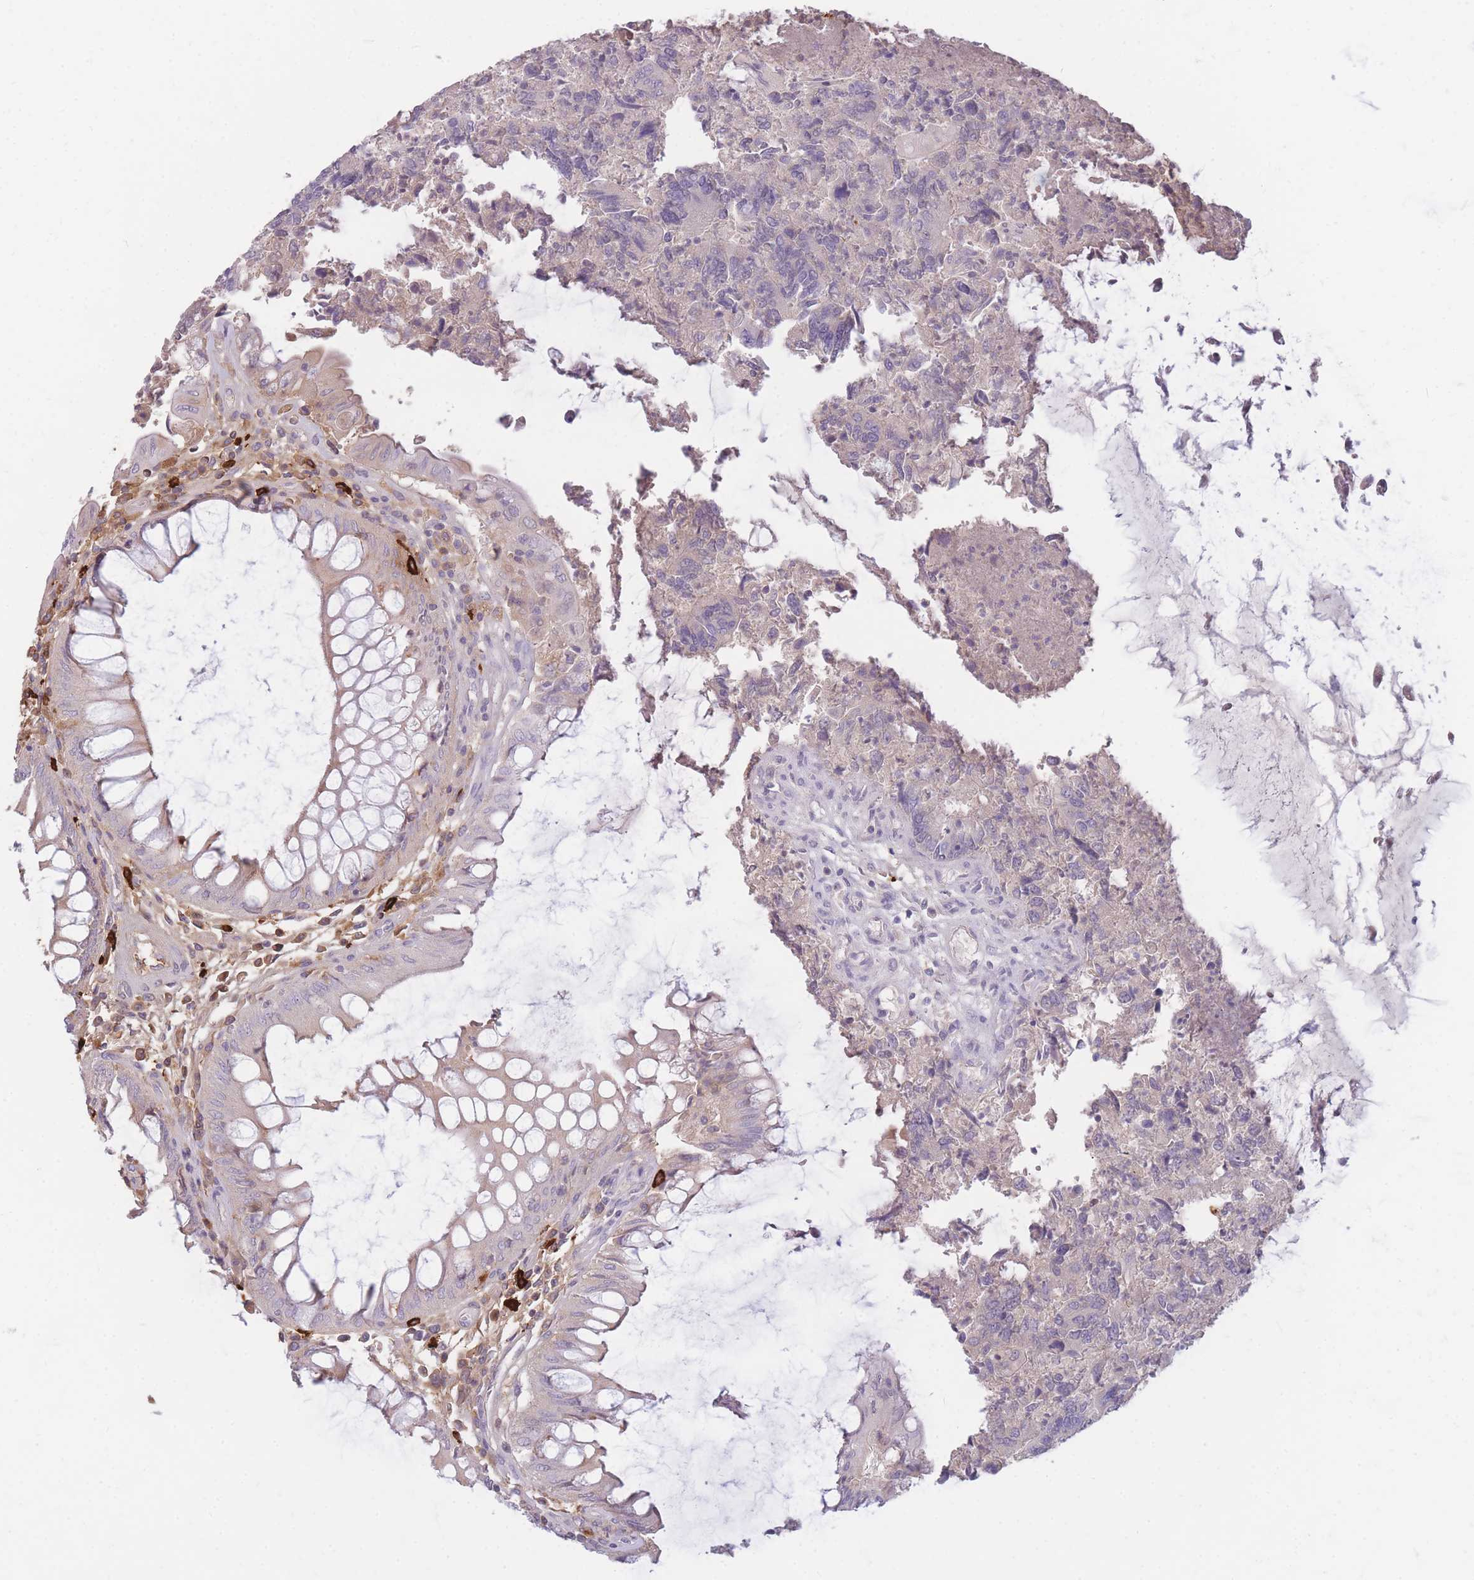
{"staining": {"intensity": "negative", "quantity": "none", "location": "none"}, "tissue": "colorectal cancer", "cell_type": "Tumor cells", "image_type": "cancer", "snomed": [{"axis": "morphology", "description": "Adenocarcinoma, NOS"}, {"axis": "topography", "description": "Colon"}], "caption": "This micrograph is of adenocarcinoma (colorectal) stained with immunohistochemistry to label a protein in brown with the nuclei are counter-stained blue. There is no expression in tumor cells.", "gene": "TPSD1", "patient": {"sex": "female", "age": 67}}